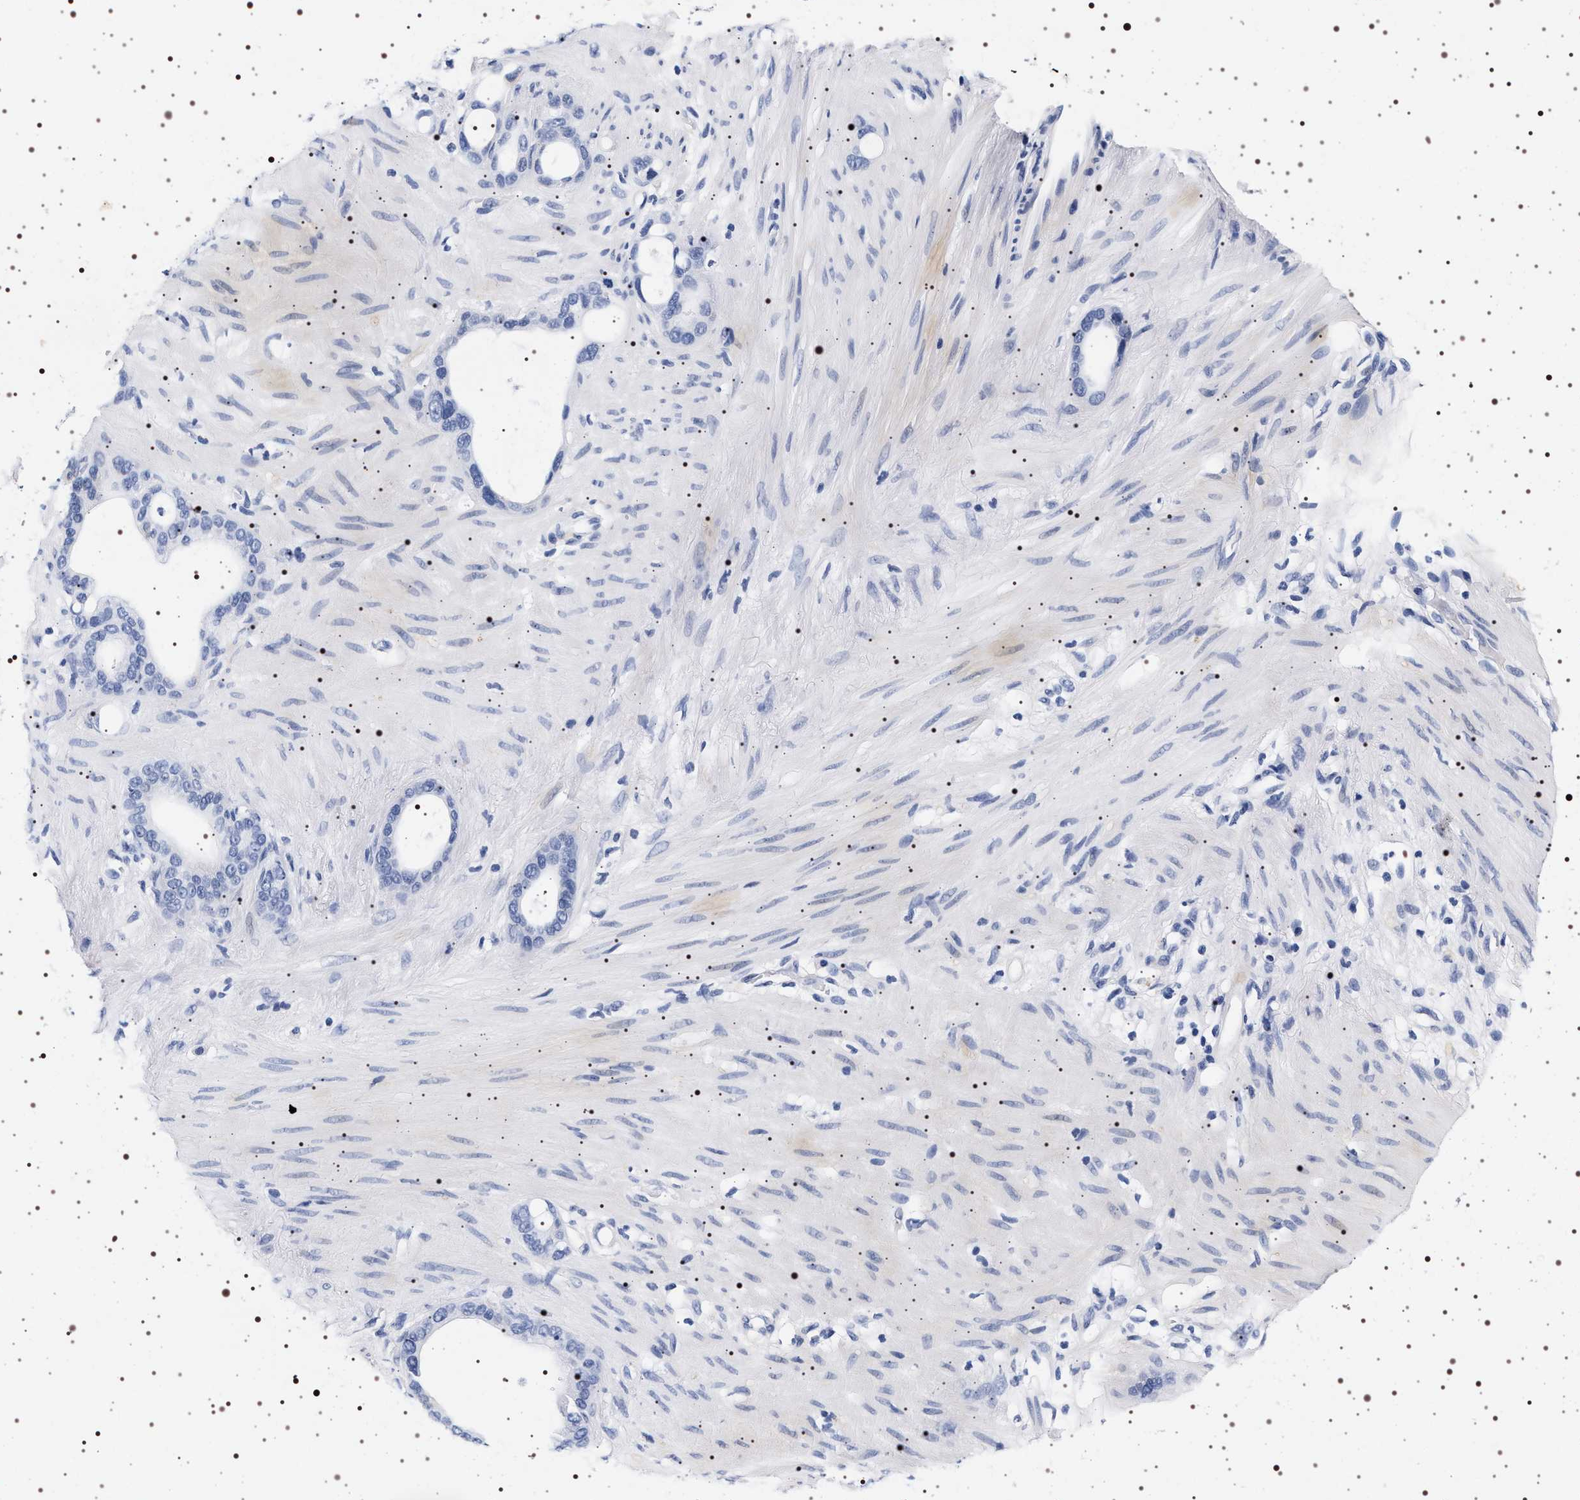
{"staining": {"intensity": "negative", "quantity": "none", "location": "none"}, "tissue": "stomach cancer", "cell_type": "Tumor cells", "image_type": "cancer", "snomed": [{"axis": "morphology", "description": "Adenocarcinoma, NOS"}, {"axis": "topography", "description": "Stomach"}], "caption": "Human stomach cancer (adenocarcinoma) stained for a protein using IHC displays no staining in tumor cells.", "gene": "SYN1", "patient": {"sex": "female", "age": 75}}